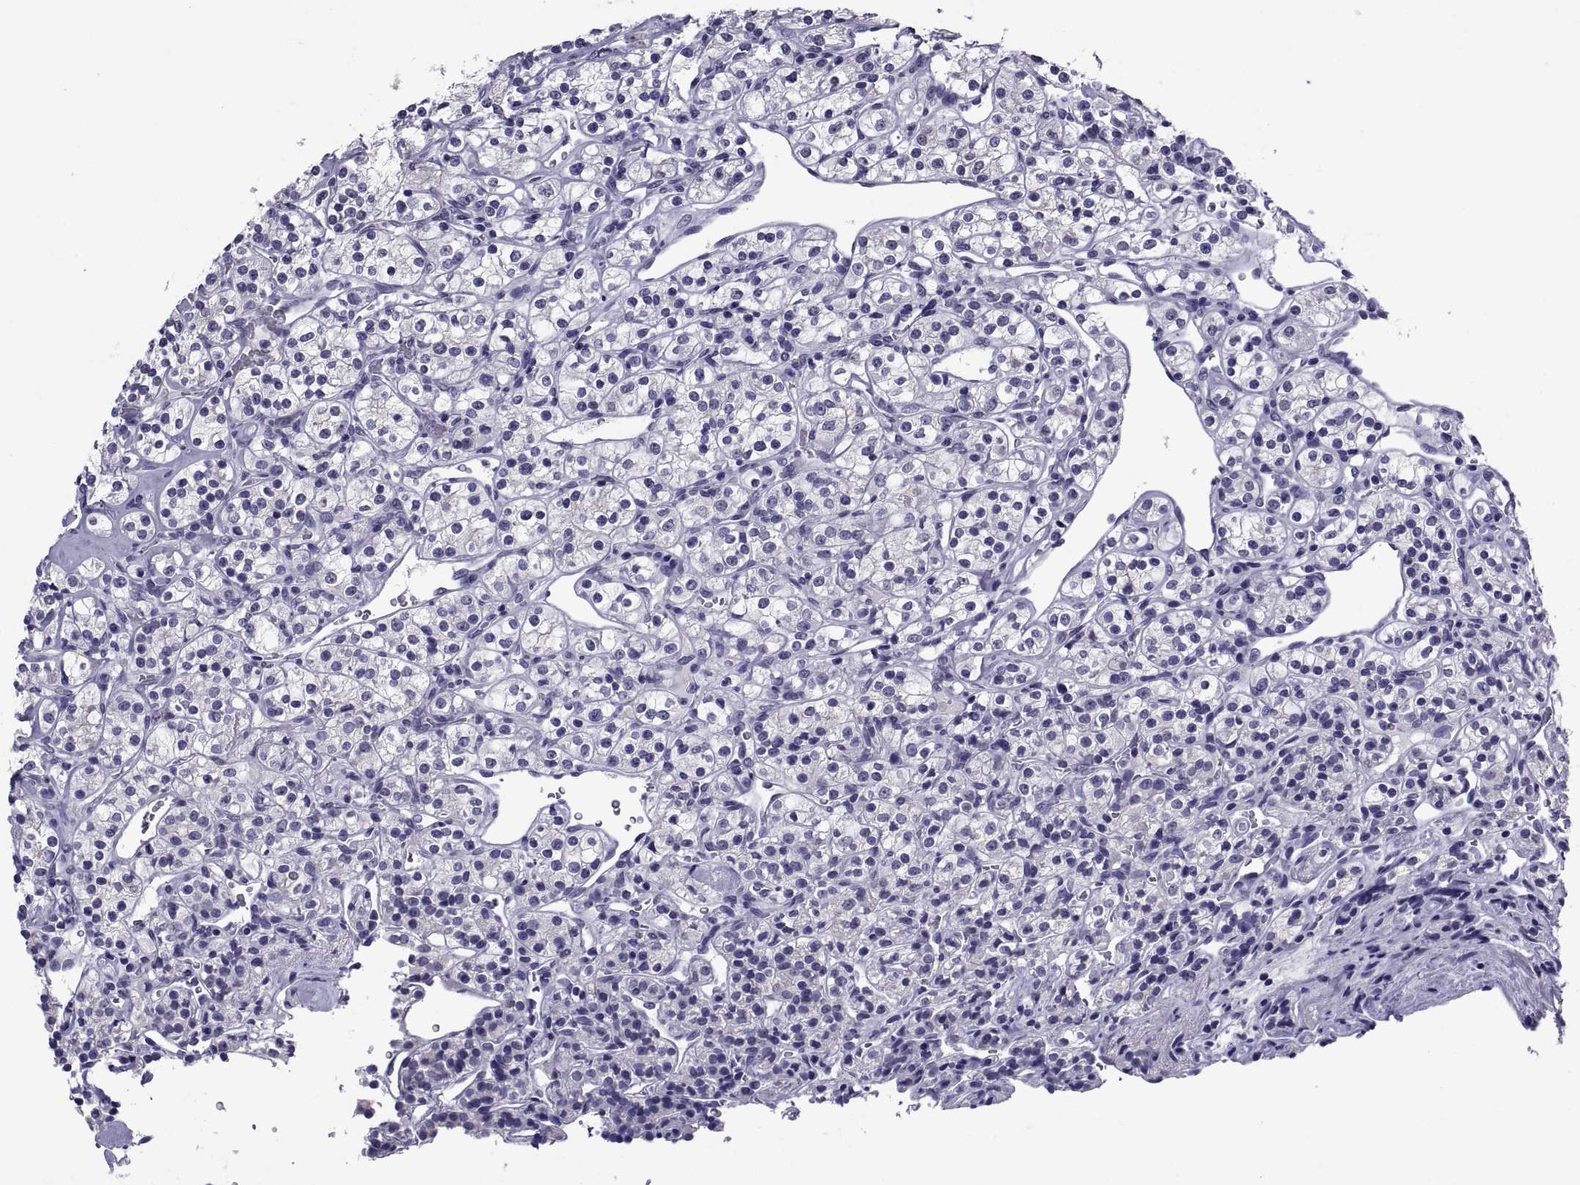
{"staining": {"intensity": "negative", "quantity": "none", "location": "none"}, "tissue": "renal cancer", "cell_type": "Tumor cells", "image_type": "cancer", "snomed": [{"axis": "morphology", "description": "Adenocarcinoma, NOS"}, {"axis": "topography", "description": "Kidney"}], "caption": "An immunohistochemistry micrograph of renal adenocarcinoma is shown. There is no staining in tumor cells of renal adenocarcinoma.", "gene": "TGFBR3L", "patient": {"sex": "male", "age": 77}}